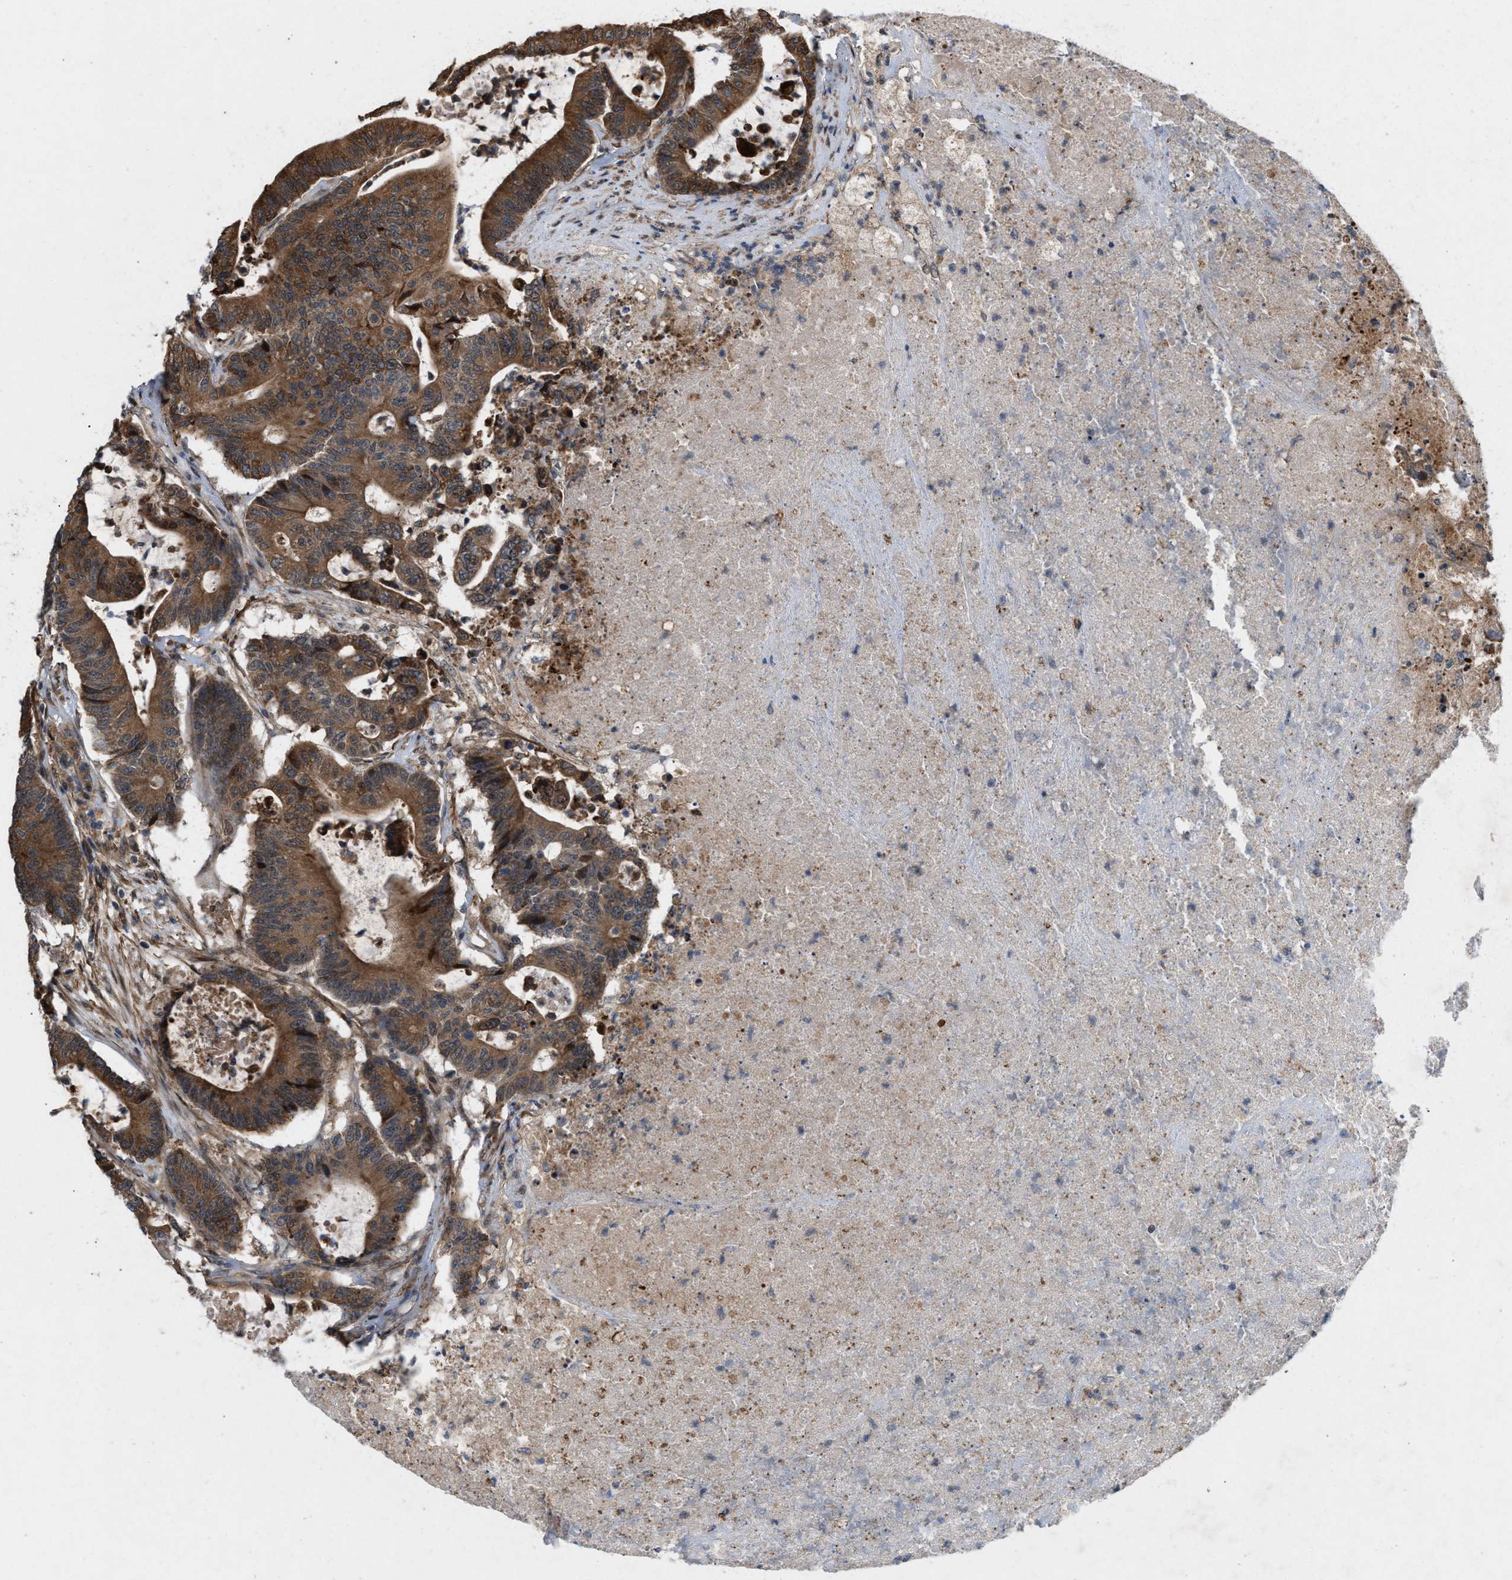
{"staining": {"intensity": "strong", "quantity": ">75%", "location": "cytoplasmic/membranous"}, "tissue": "colorectal cancer", "cell_type": "Tumor cells", "image_type": "cancer", "snomed": [{"axis": "morphology", "description": "Adenocarcinoma, NOS"}, {"axis": "topography", "description": "Colon"}], "caption": "Immunohistochemical staining of human adenocarcinoma (colorectal) shows high levels of strong cytoplasmic/membranous protein expression in approximately >75% of tumor cells.", "gene": "MFSD6", "patient": {"sex": "female", "age": 84}}